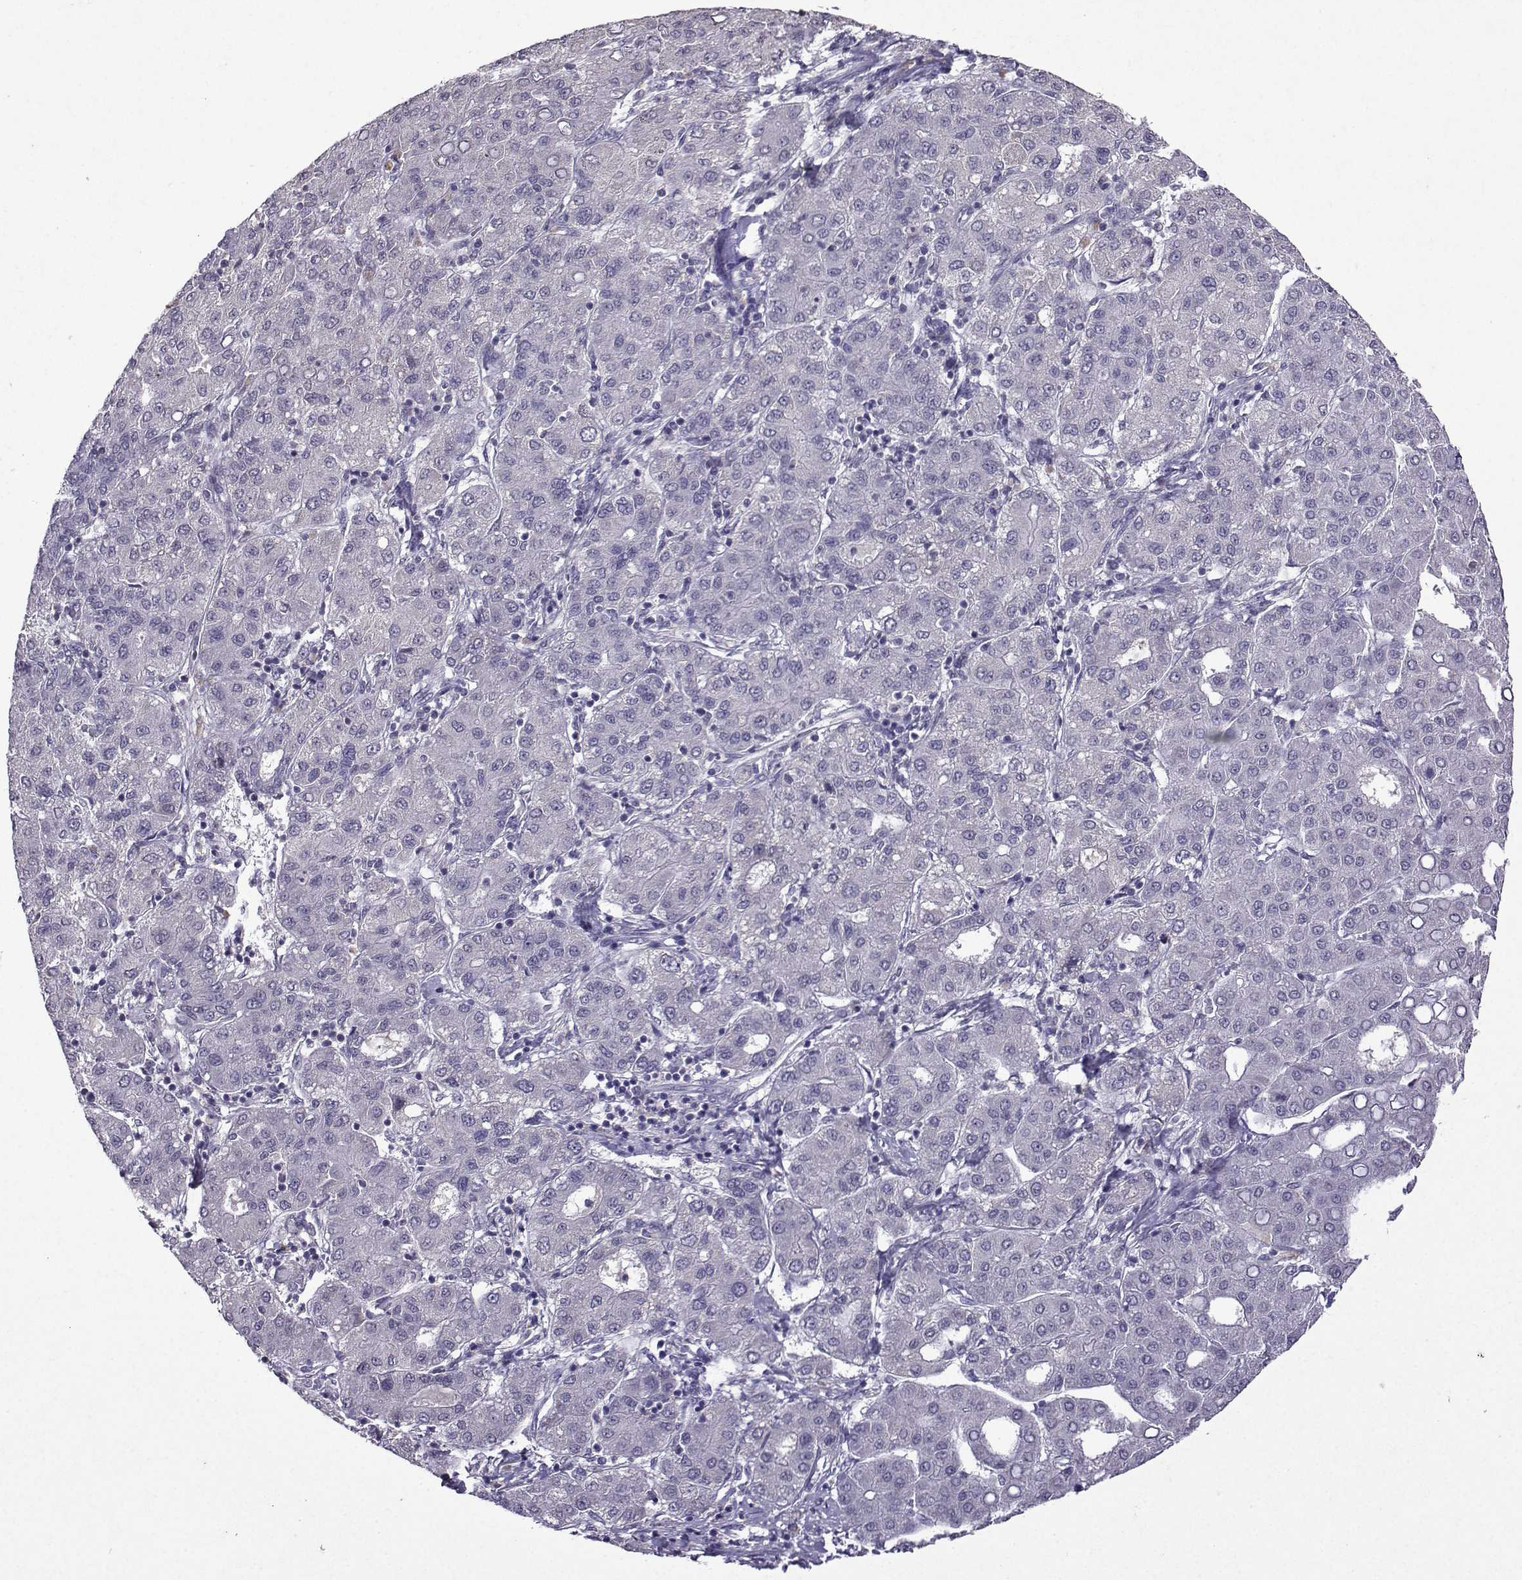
{"staining": {"intensity": "negative", "quantity": "none", "location": "none"}, "tissue": "liver cancer", "cell_type": "Tumor cells", "image_type": "cancer", "snomed": [{"axis": "morphology", "description": "Carcinoma, Hepatocellular, NOS"}, {"axis": "topography", "description": "Liver"}], "caption": "Immunohistochemistry (IHC) photomicrograph of neoplastic tissue: human liver hepatocellular carcinoma stained with DAB displays no significant protein expression in tumor cells. Brightfield microscopy of immunohistochemistry (IHC) stained with DAB (3,3'-diaminobenzidine) (brown) and hematoxylin (blue), captured at high magnification.", "gene": "CCL28", "patient": {"sex": "male", "age": 65}}